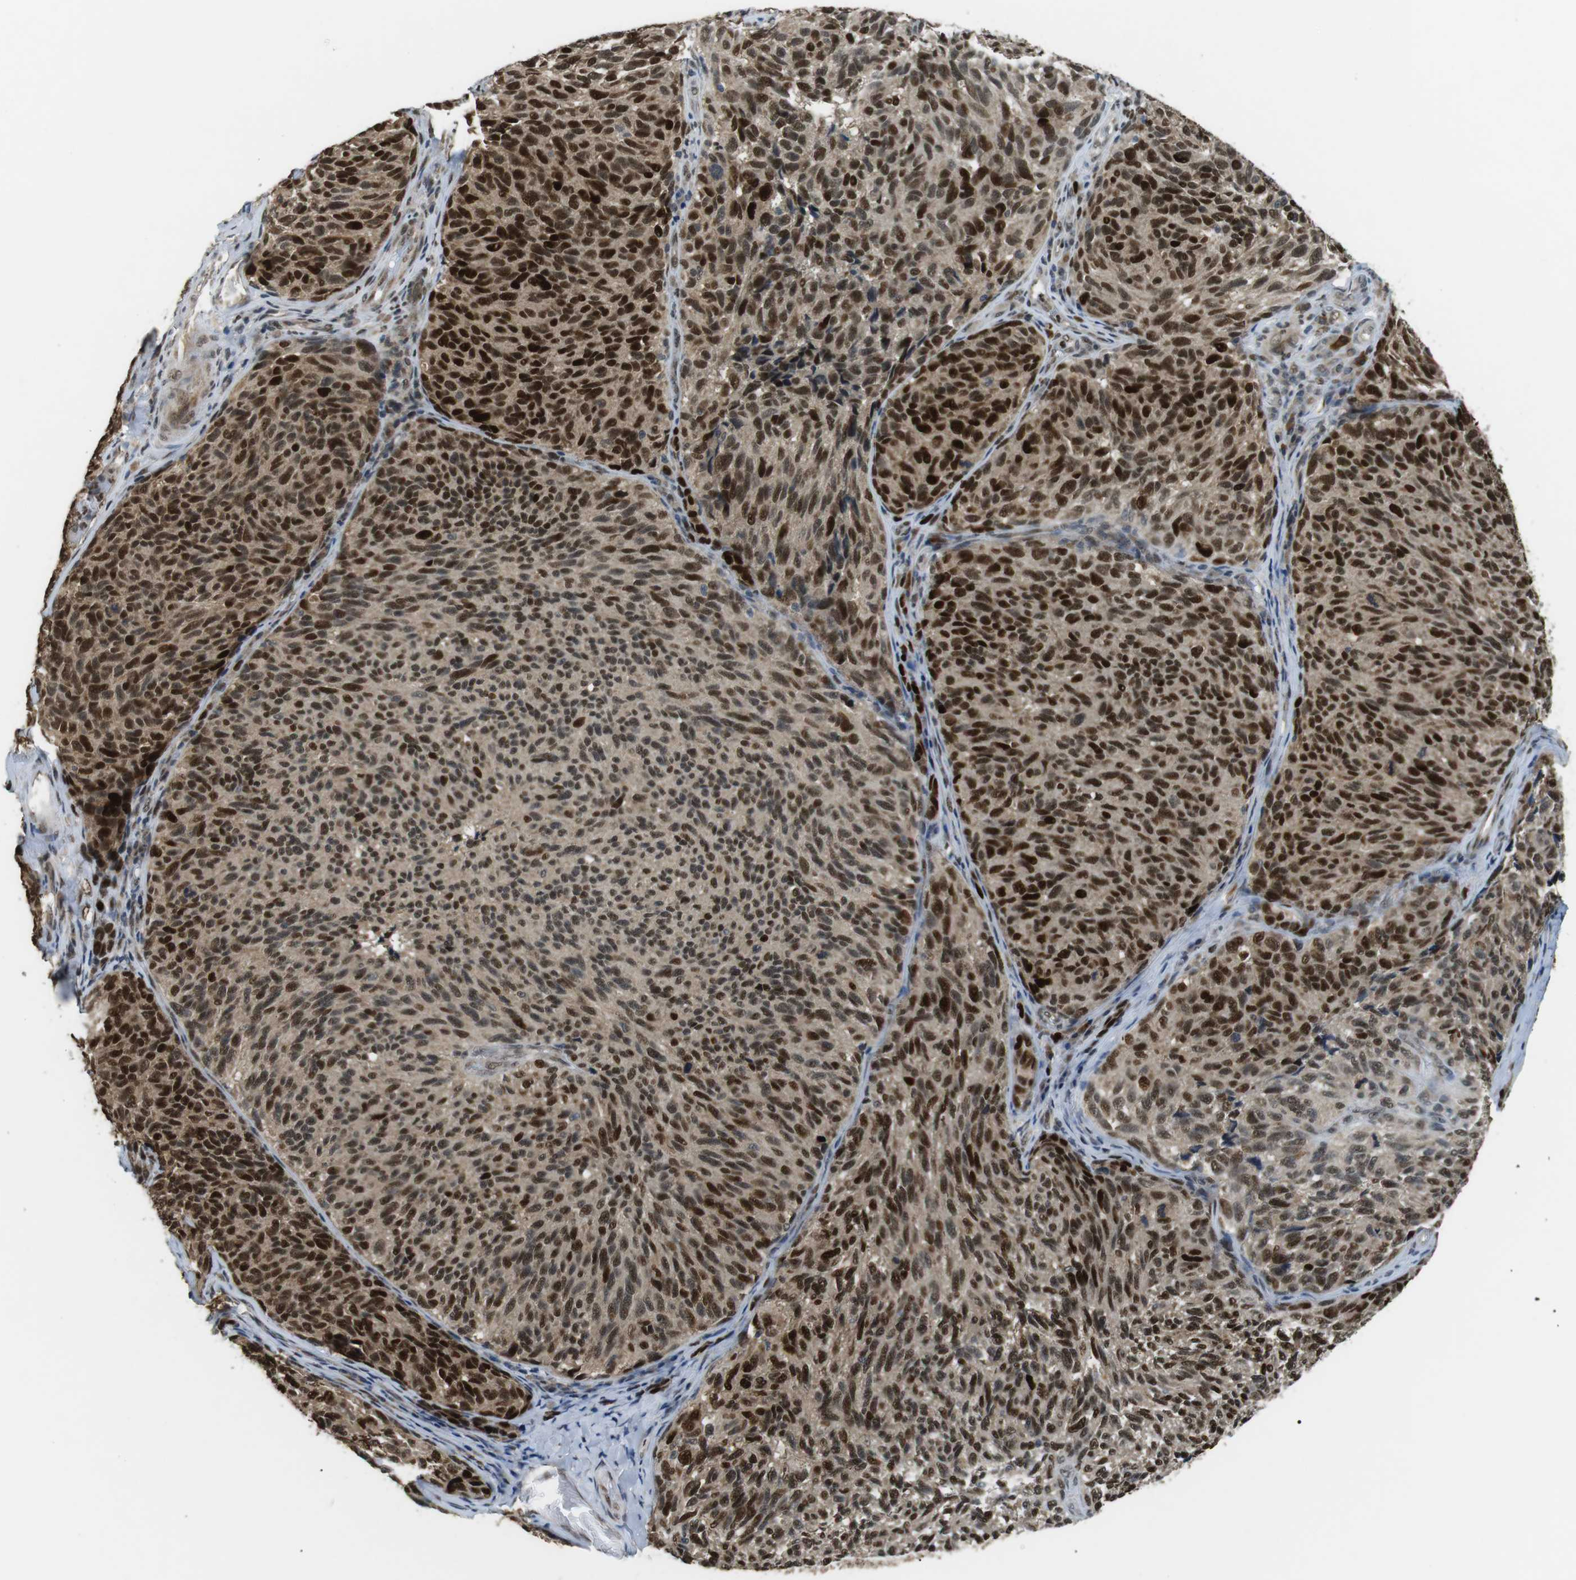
{"staining": {"intensity": "strong", "quantity": ">75%", "location": "nuclear"}, "tissue": "melanoma", "cell_type": "Tumor cells", "image_type": "cancer", "snomed": [{"axis": "morphology", "description": "Malignant melanoma, NOS"}, {"axis": "topography", "description": "Skin"}], "caption": "Brown immunohistochemical staining in human melanoma shows strong nuclear expression in approximately >75% of tumor cells. (Stains: DAB (3,3'-diaminobenzidine) in brown, nuclei in blue, Microscopy: brightfield microscopy at high magnification).", "gene": "ORAI3", "patient": {"sex": "female", "age": 73}}